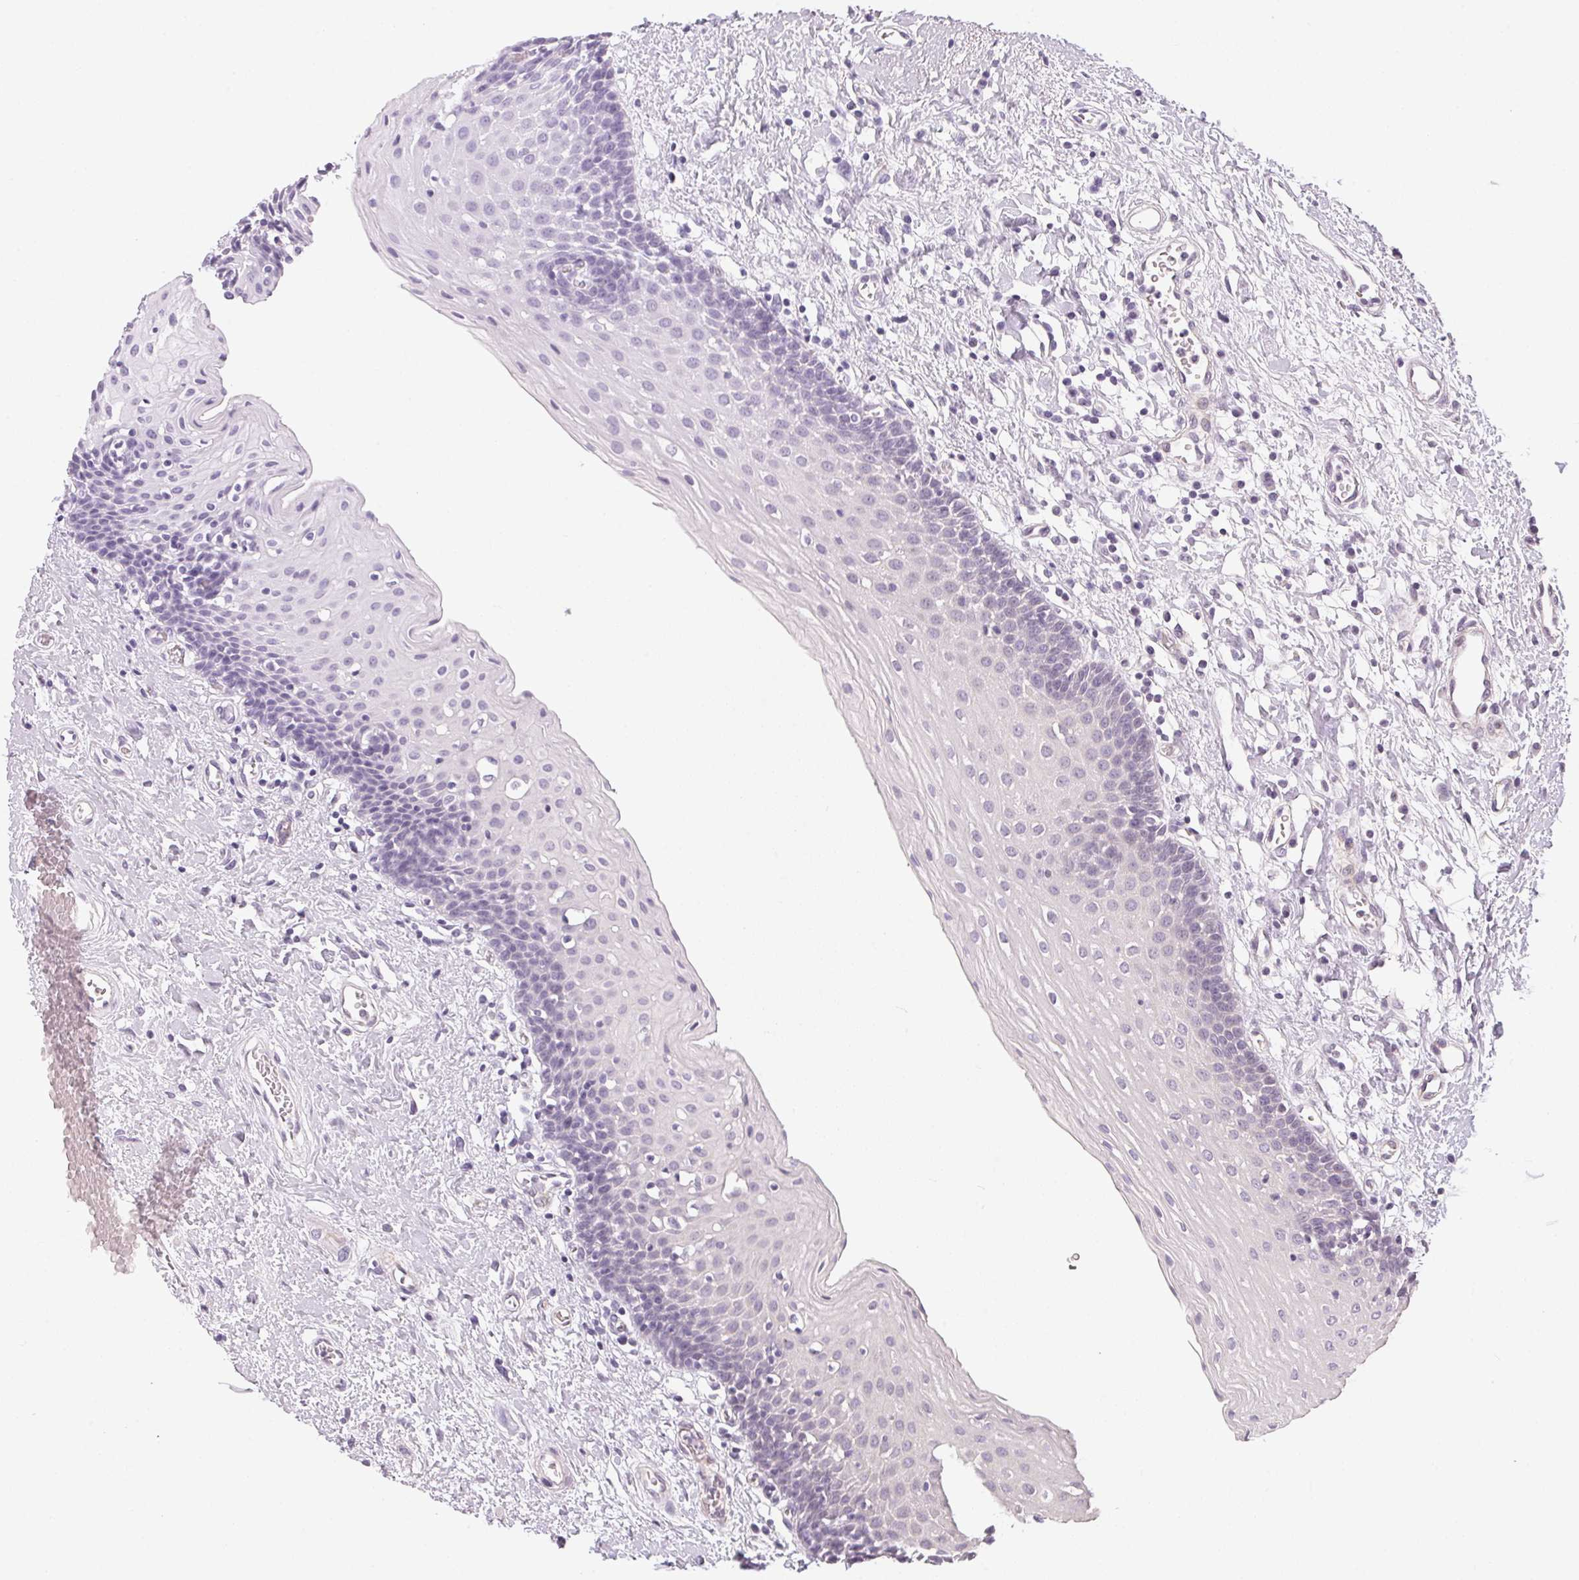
{"staining": {"intensity": "negative", "quantity": "none", "location": "none"}, "tissue": "oral mucosa", "cell_type": "Squamous epithelial cells", "image_type": "normal", "snomed": [{"axis": "morphology", "description": "Normal tissue, NOS"}, {"axis": "topography", "description": "Oral tissue"}], "caption": "The IHC photomicrograph has no significant expression in squamous epithelial cells of oral mucosa. (Brightfield microscopy of DAB IHC at high magnification).", "gene": "GDAP1L1", "patient": {"sex": "female", "age": 43}}